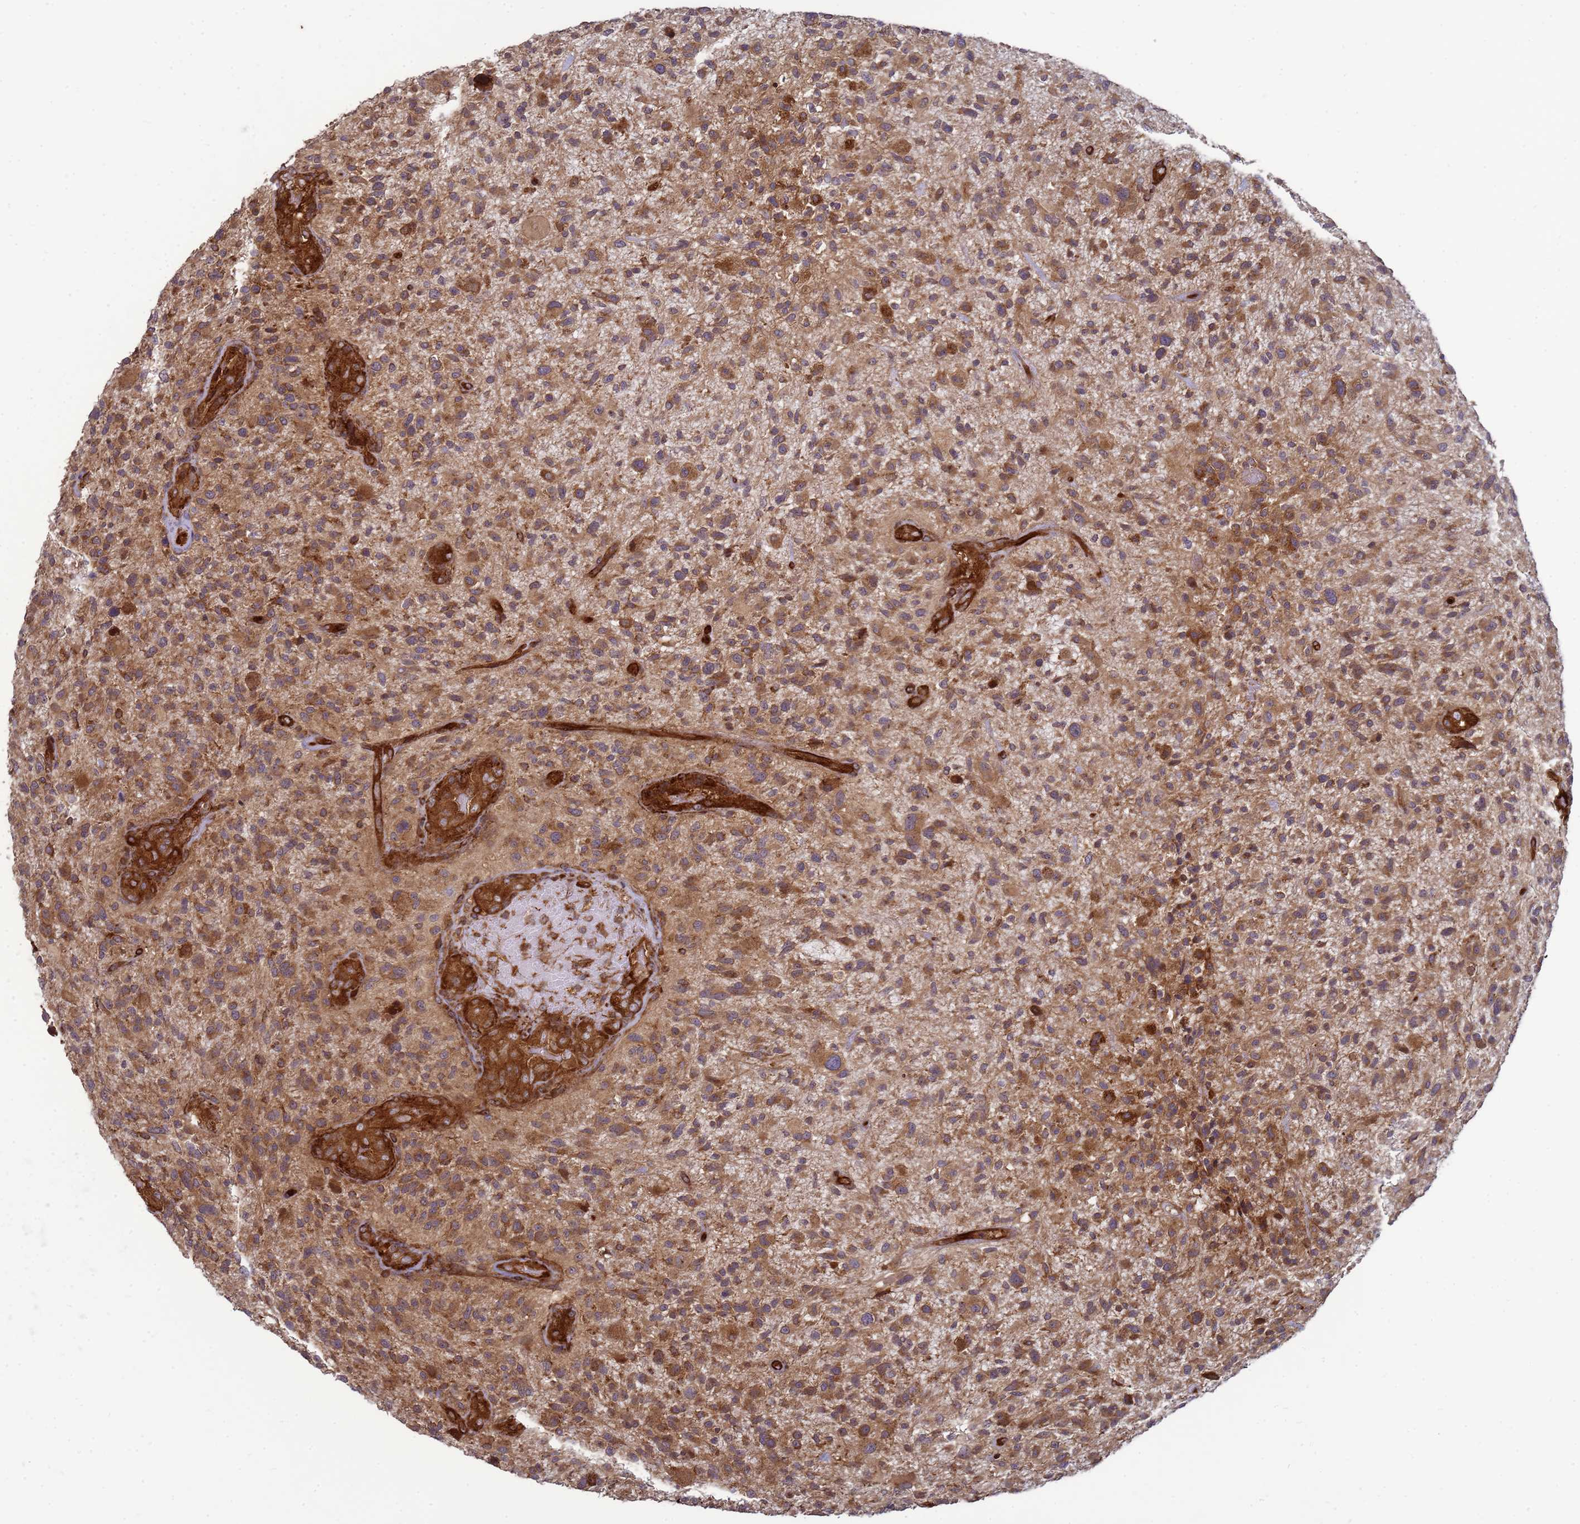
{"staining": {"intensity": "moderate", "quantity": ">75%", "location": "cytoplasmic/membranous"}, "tissue": "glioma", "cell_type": "Tumor cells", "image_type": "cancer", "snomed": [{"axis": "morphology", "description": "Glioma, malignant, High grade"}, {"axis": "topography", "description": "Brain"}], "caption": "Immunohistochemical staining of malignant glioma (high-grade) exhibits medium levels of moderate cytoplasmic/membranous positivity in about >75% of tumor cells.", "gene": "CNOT1", "patient": {"sex": "male", "age": 47}}